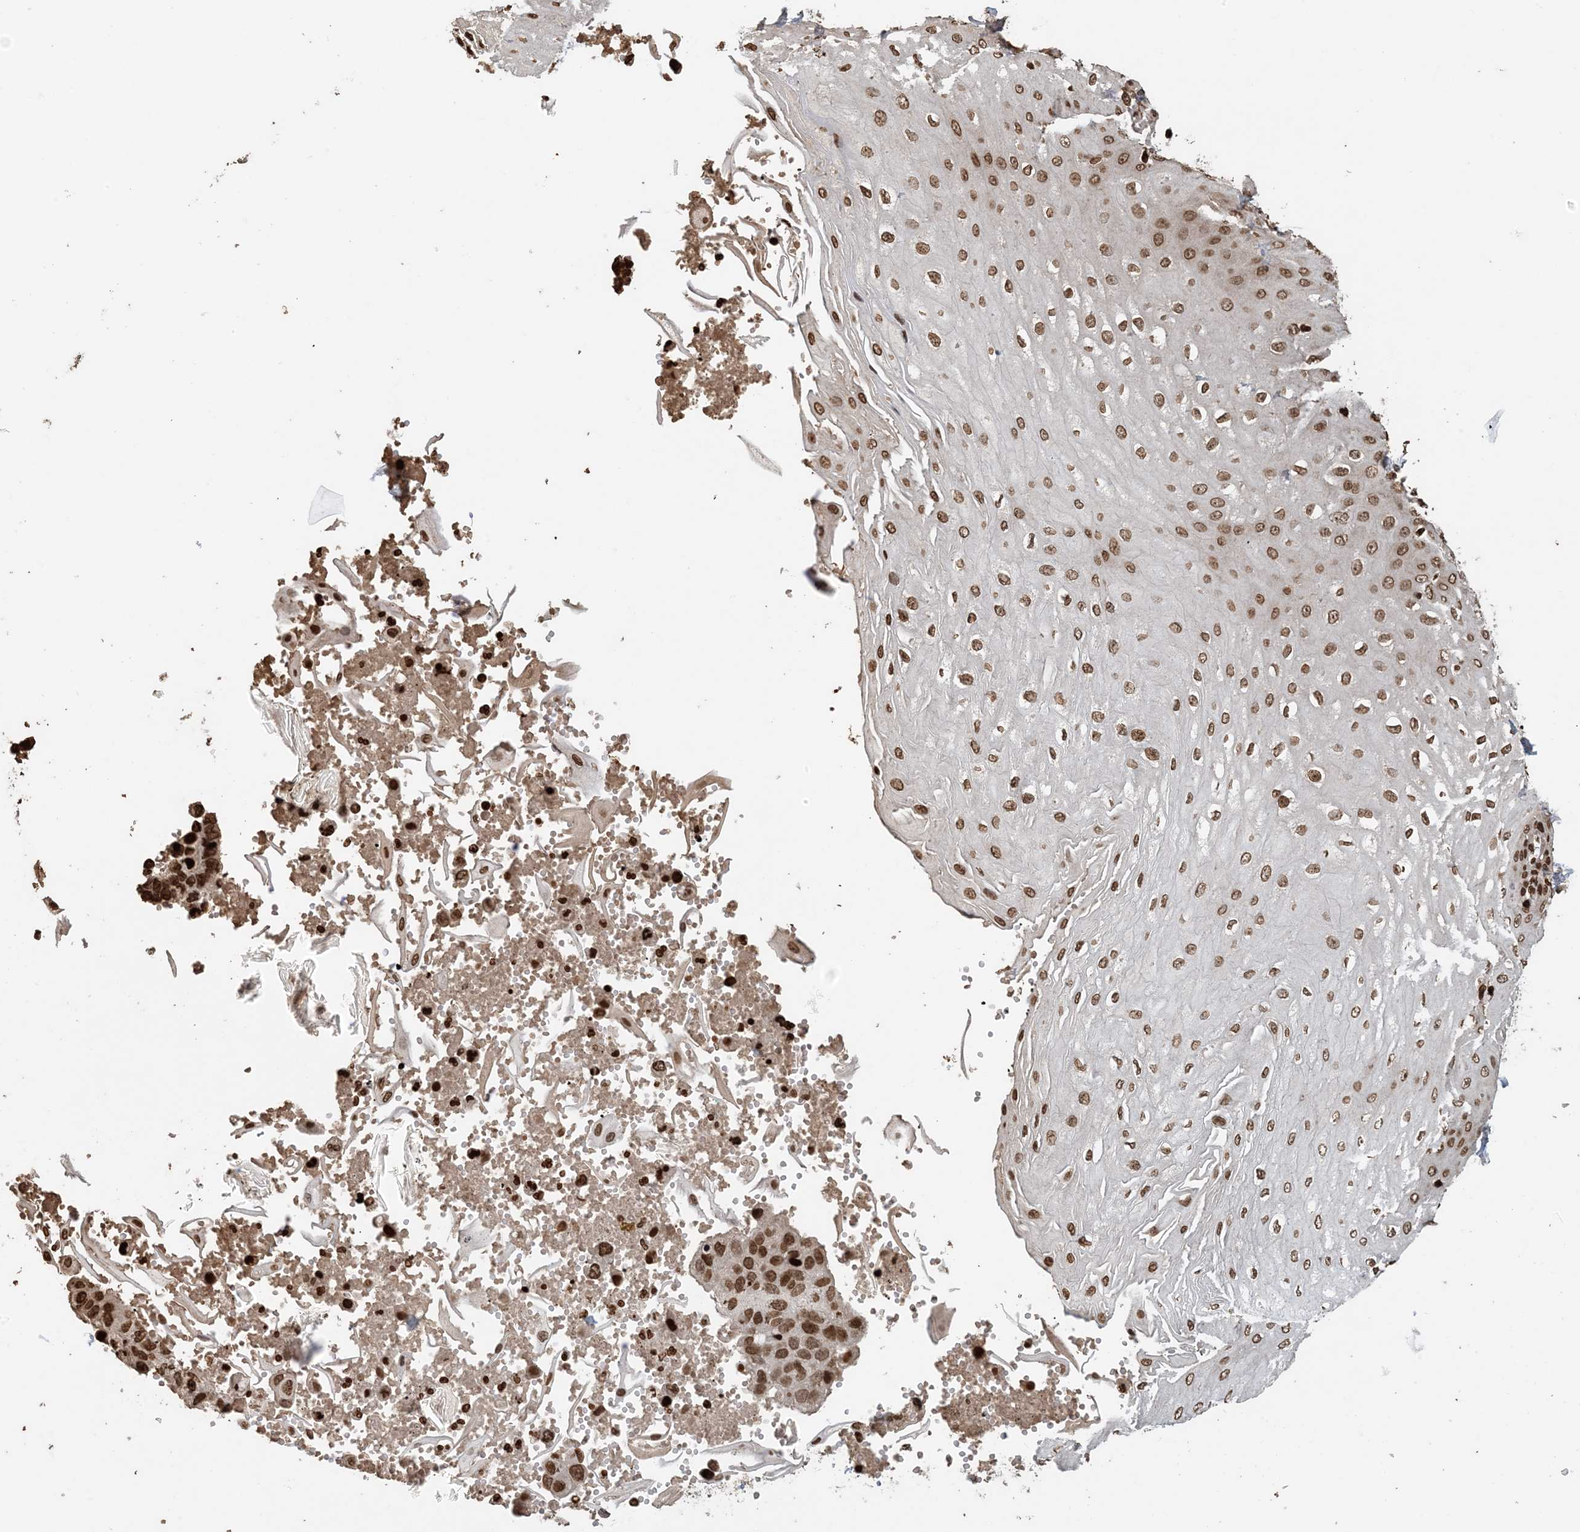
{"staining": {"intensity": "moderate", "quantity": ">75%", "location": "nuclear"}, "tissue": "esophagus", "cell_type": "Squamous epithelial cells", "image_type": "normal", "snomed": [{"axis": "morphology", "description": "Normal tissue, NOS"}, {"axis": "topography", "description": "Esophagus"}], "caption": "A micrograph showing moderate nuclear expression in about >75% of squamous epithelial cells in normal esophagus, as visualized by brown immunohistochemical staining.", "gene": "H3", "patient": {"sex": "male", "age": 60}}